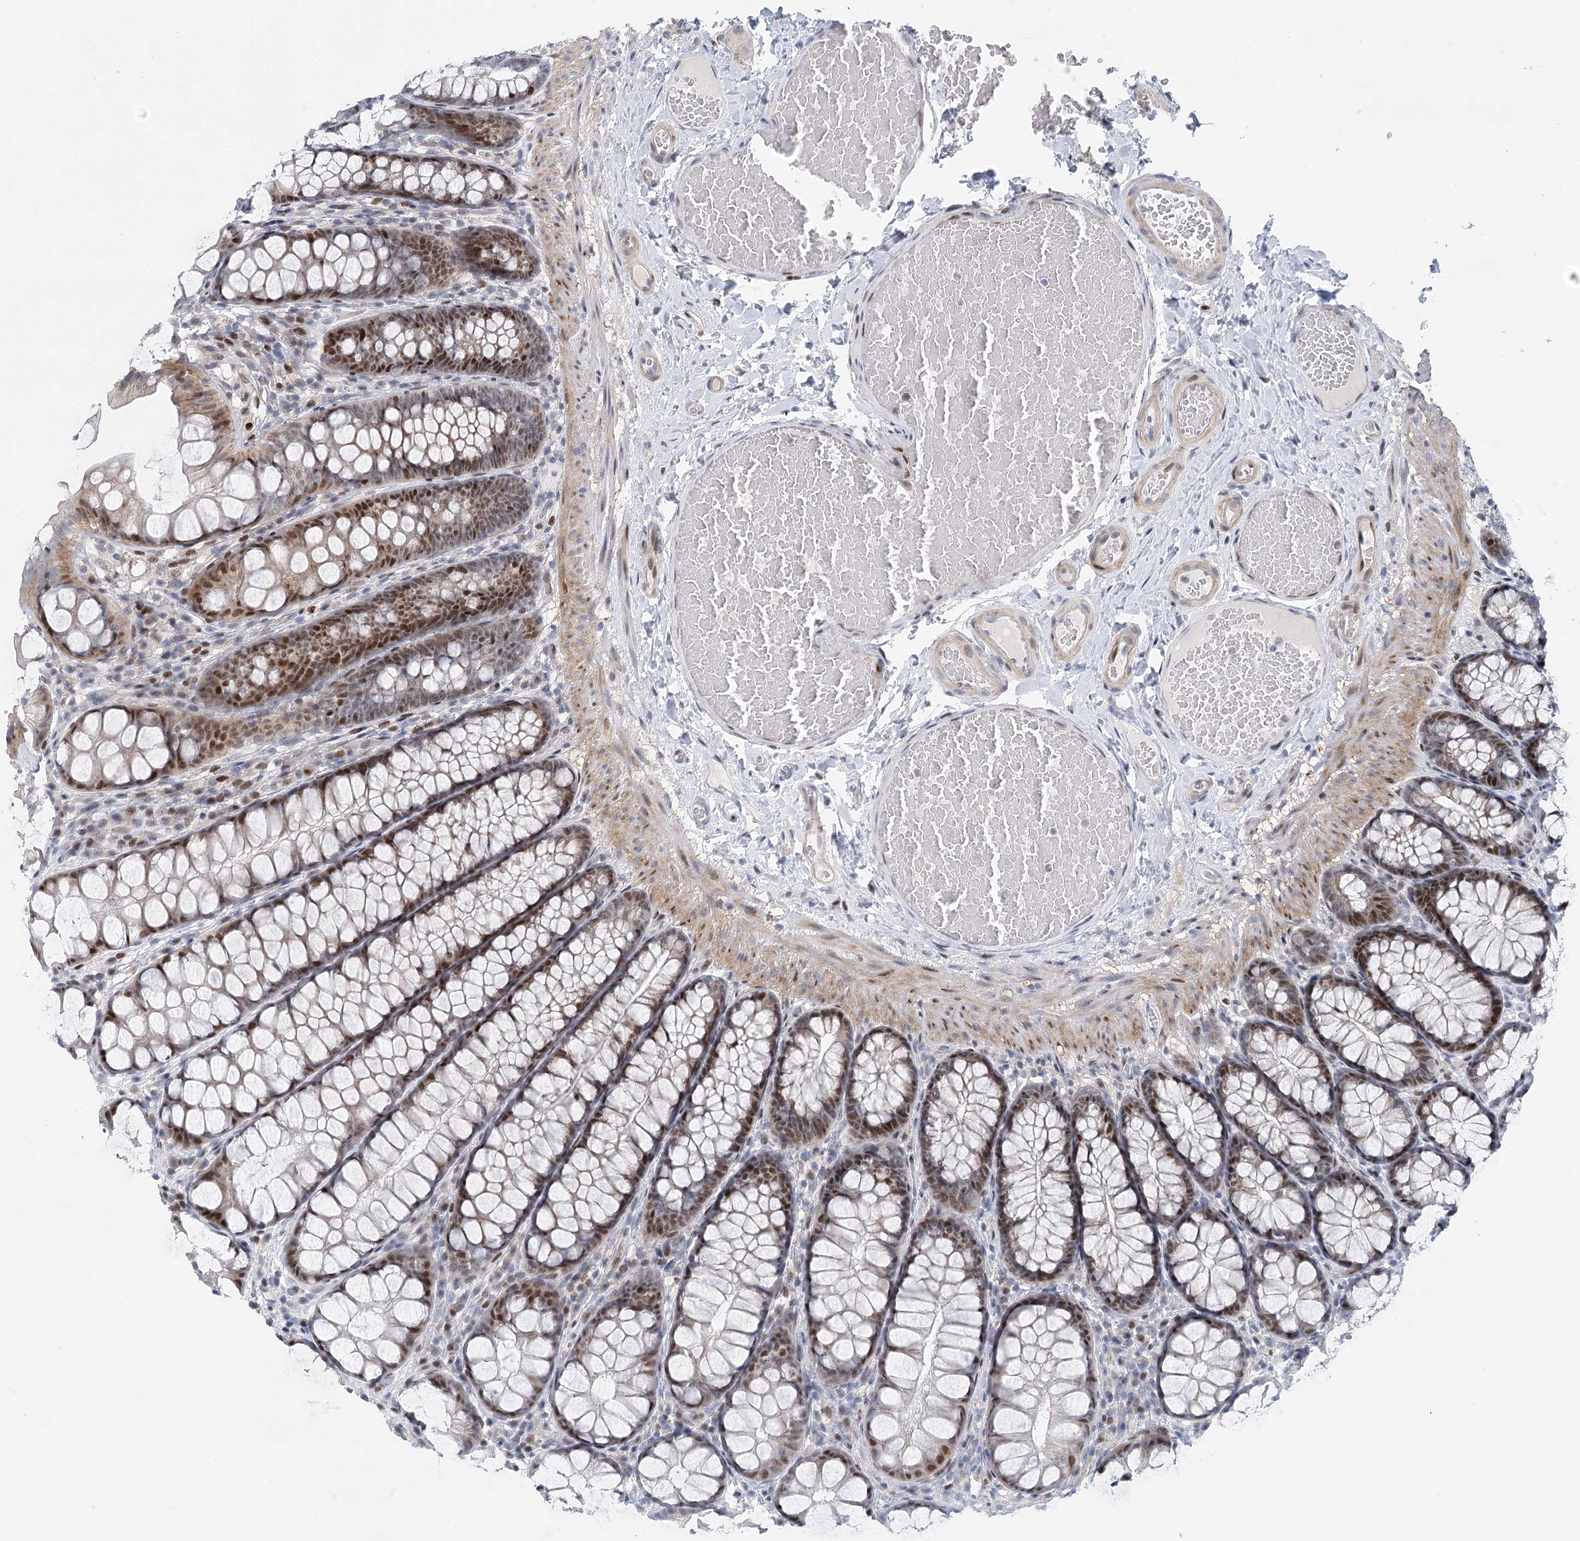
{"staining": {"intensity": "weak", "quantity": ">75%", "location": "cytoplasmic/membranous,nuclear"}, "tissue": "colon", "cell_type": "Endothelial cells", "image_type": "normal", "snomed": [{"axis": "morphology", "description": "Normal tissue, NOS"}, {"axis": "topography", "description": "Colon"}], "caption": "Protein analysis of unremarkable colon shows weak cytoplasmic/membranous,nuclear staining in about >75% of endothelial cells. Using DAB (brown) and hematoxylin (blue) stains, captured at high magnification using brightfield microscopy.", "gene": "CAMTA1", "patient": {"sex": "male", "age": 47}}